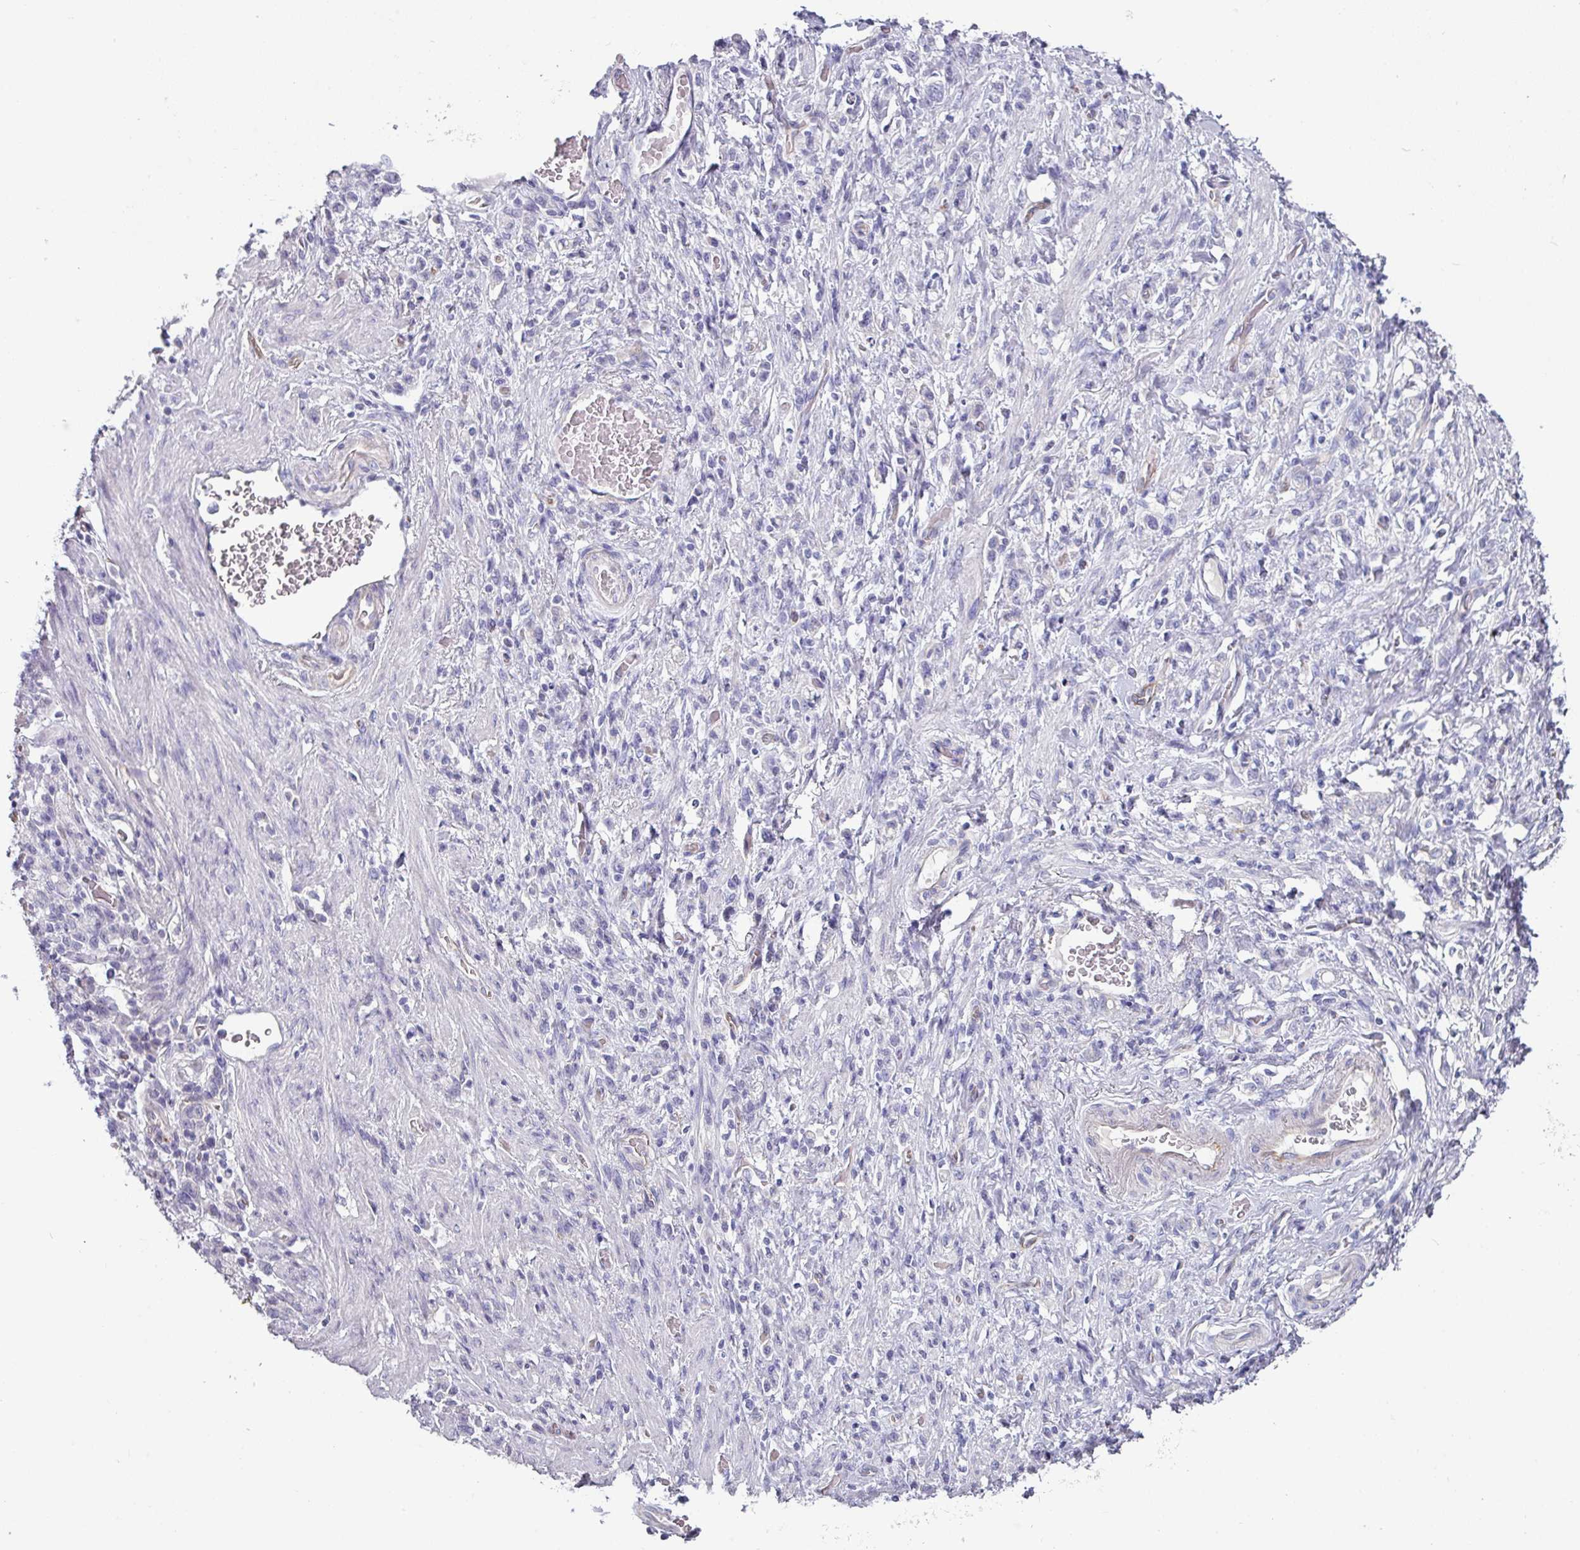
{"staining": {"intensity": "negative", "quantity": "none", "location": "none"}, "tissue": "stomach cancer", "cell_type": "Tumor cells", "image_type": "cancer", "snomed": [{"axis": "morphology", "description": "Adenocarcinoma, NOS"}, {"axis": "topography", "description": "Stomach"}], "caption": "This is a photomicrograph of immunohistochemistry staining of stomach adenocarcinoma, which shows no expression in tumor cells.", "gene": "SLC17A7", "patient": {"sex": "male", "age": 77}}